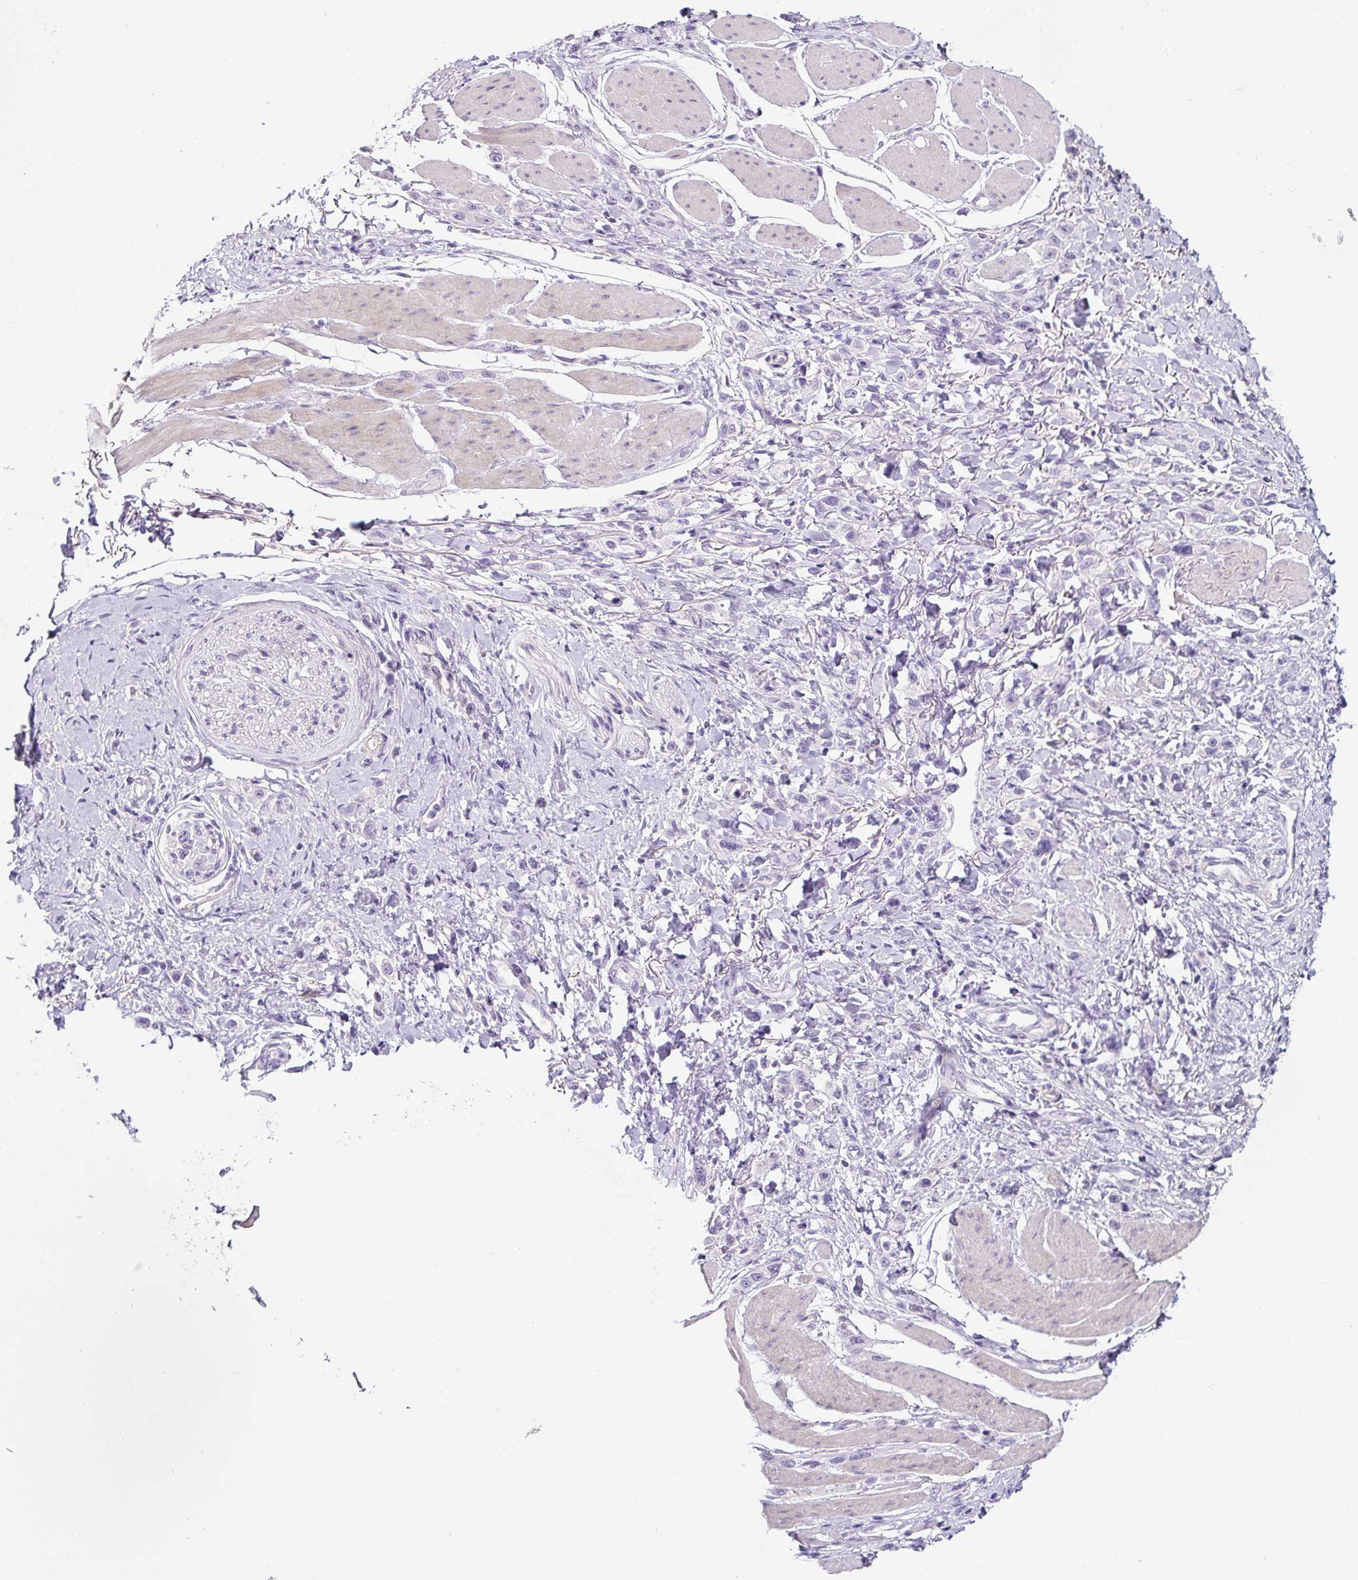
{"staining": {"intensity": "negative", "quantity": "none", "location": "none"}, "tissue": "stomach cancer", "cell_type": "Tumor cells", "image_type": "cancer", "snomed": [{"axis": "morphology", "description": "Adenocarcinoma, NOS"}, {"axis": "topography", "description": "Stomach"}], "caption": "The histopathology image demonstrates no significant staining in tumor cells of adenocarcinoma (stomach). (Brightfield microscopy of DAB immunohistochemistry at high magnification).", "gene": "OR14A2", "patient": {"sex": "female", "age": 65}}